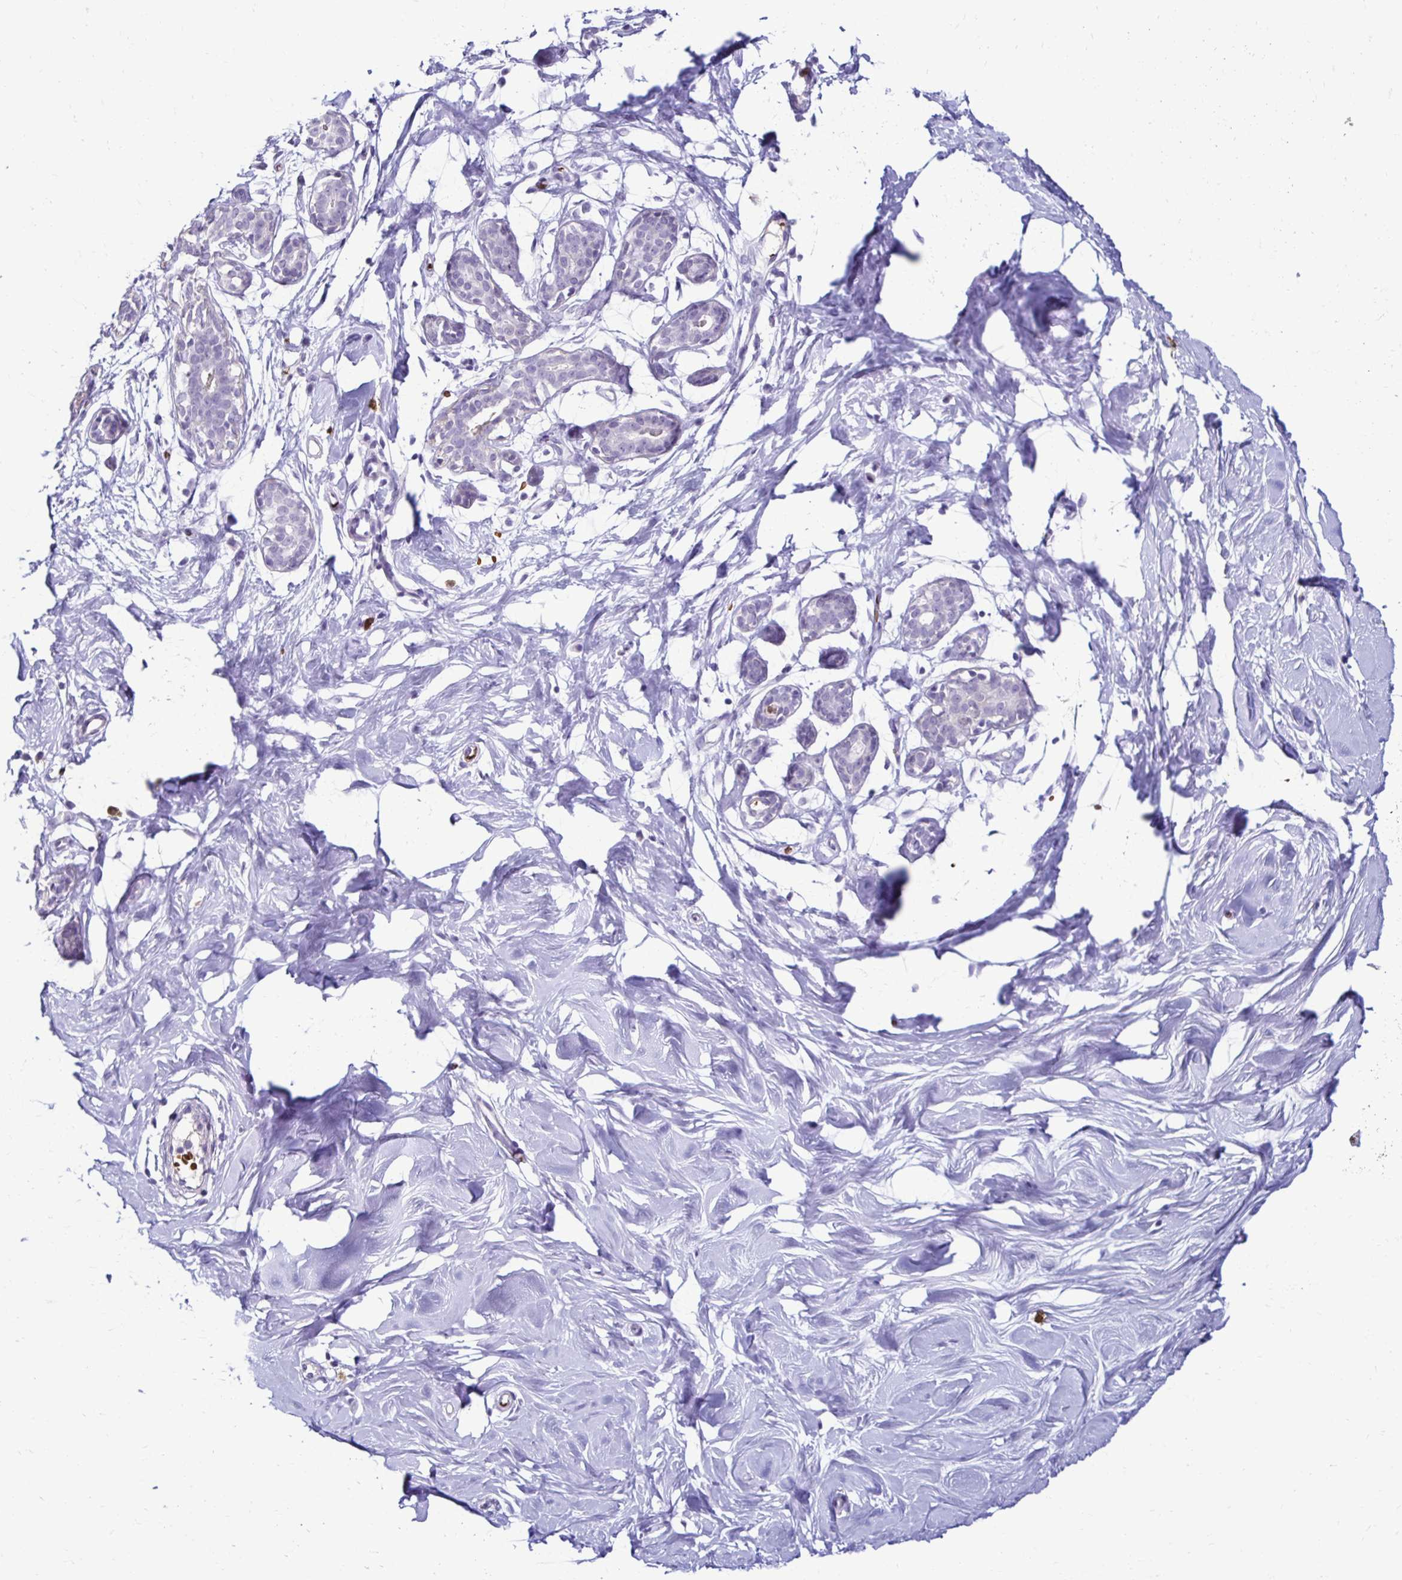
{"staining": {"intensity": "negative", "quantity": "none", "location": "none"}, "tissue": "breast", "cell_type": "Adipocytes", "image_type": "normal", "snomed": [{"axis": "morphology", "description": "Normal tissue, NOS"}, {"axis": "topography", "description": "Breast"}], "caption": "Immunohistochemistry of benign human breast displays no positivity in adipocytes. (DAB (3,3'-diaminobenzidine) IHC, high magnification).", "gene": "RHBDL3", "patient": {"sex": "female", "age": 27}}